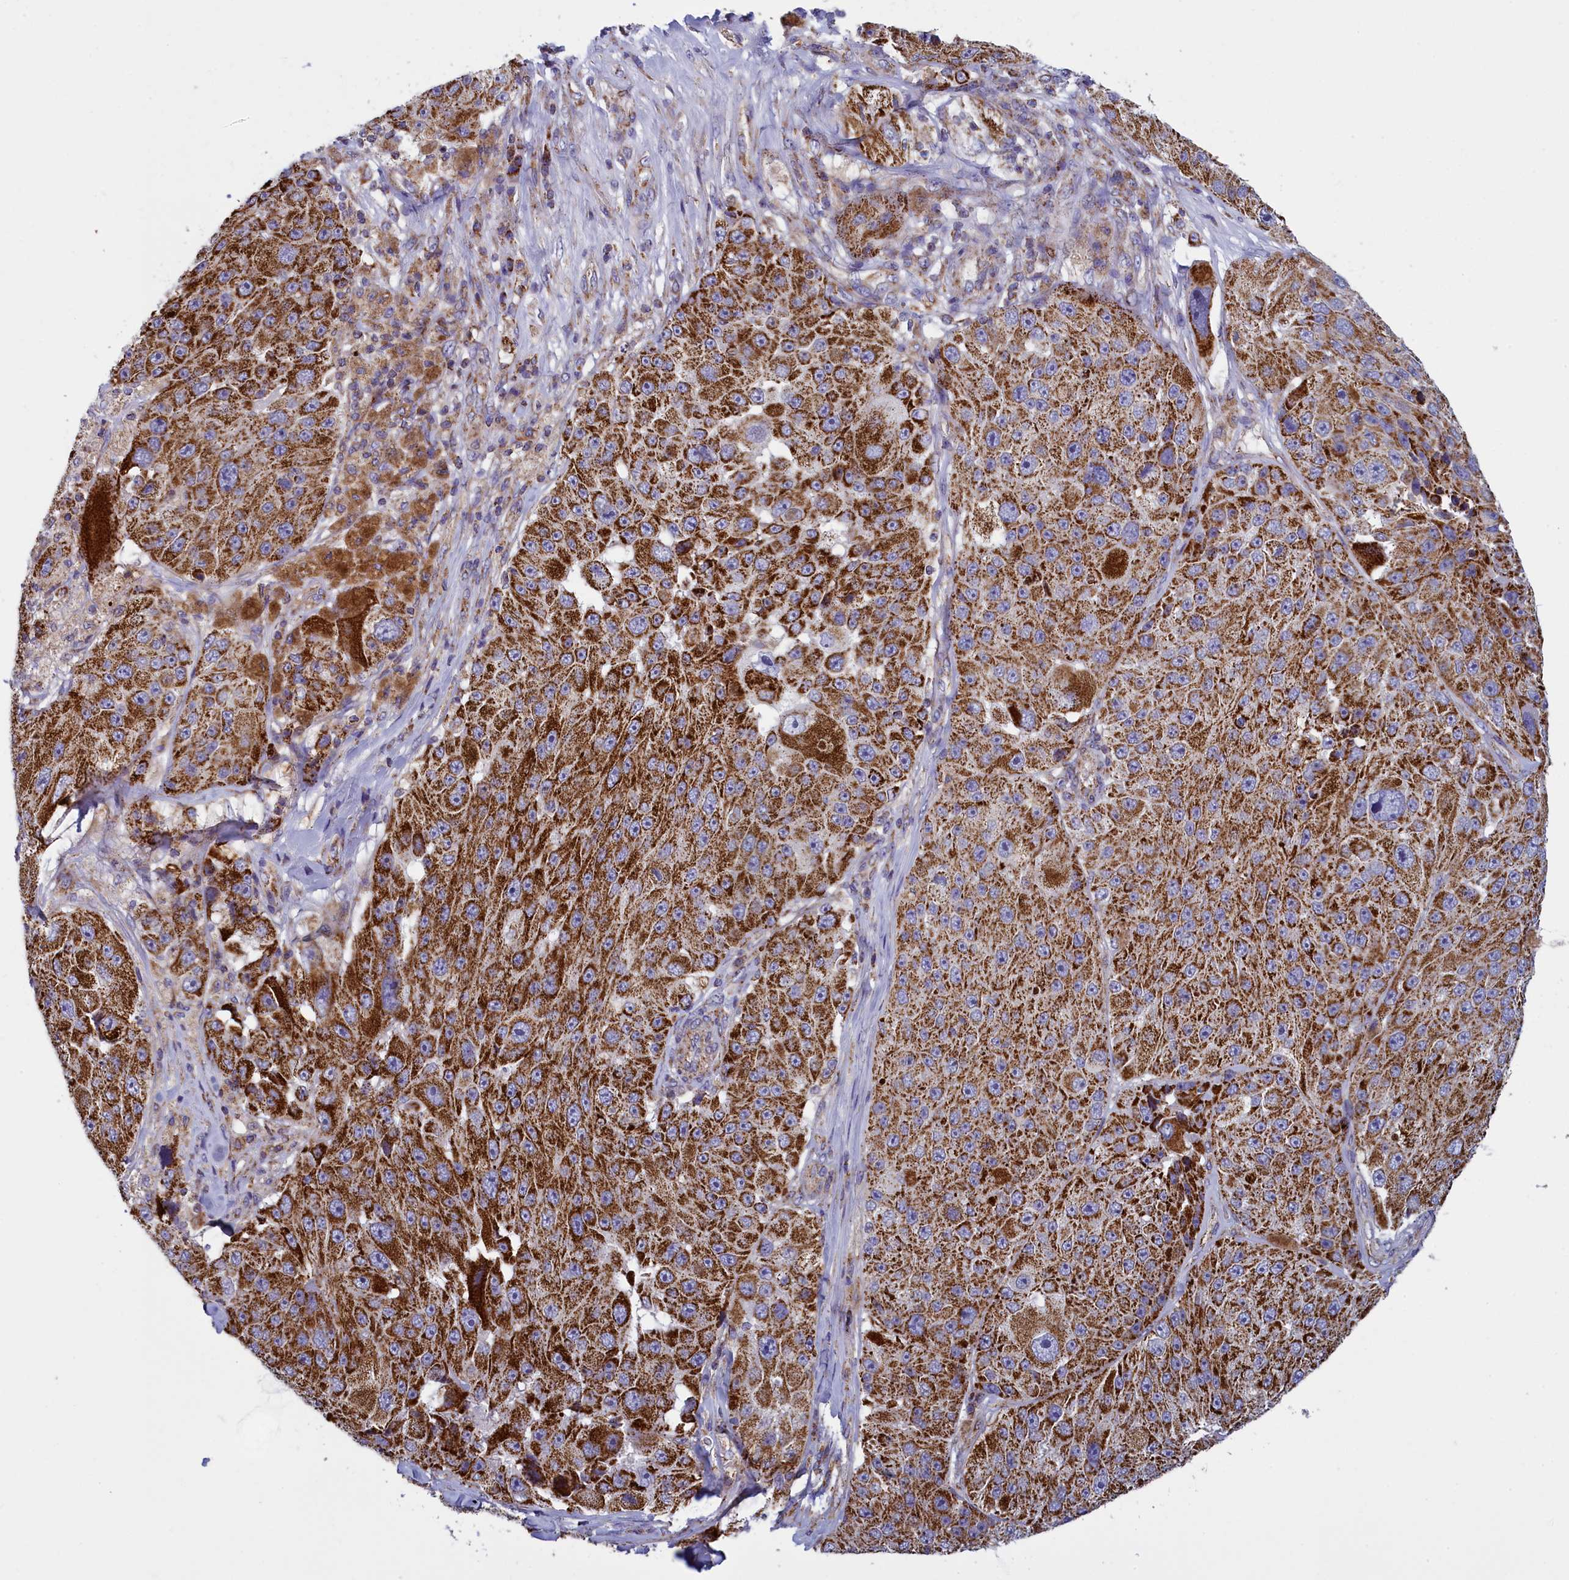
{"staining": {"intensity": "strong", "quantity": ">75%", "location": "cytoplasmic/membranous"}, "tissue": "melanoma", "cell_type": "Tumor cells", "image_type": "cancer", "snomed": [{"axis": "morphology", "description": "Malignant melanoma, Metastatic site"}, {"axis": "topography", "description": "Lymph node"}], "caption": "DAB immunohistochemical staining of human melanoma reveals strong cytoplasmic/membranous protein positivity in about >75% of tumor cells. (brown staining indicates protein expression, while blue staining denotes nuclei).", "gene": "IFT122", "patient": {"sex": "male", "age": 62}}